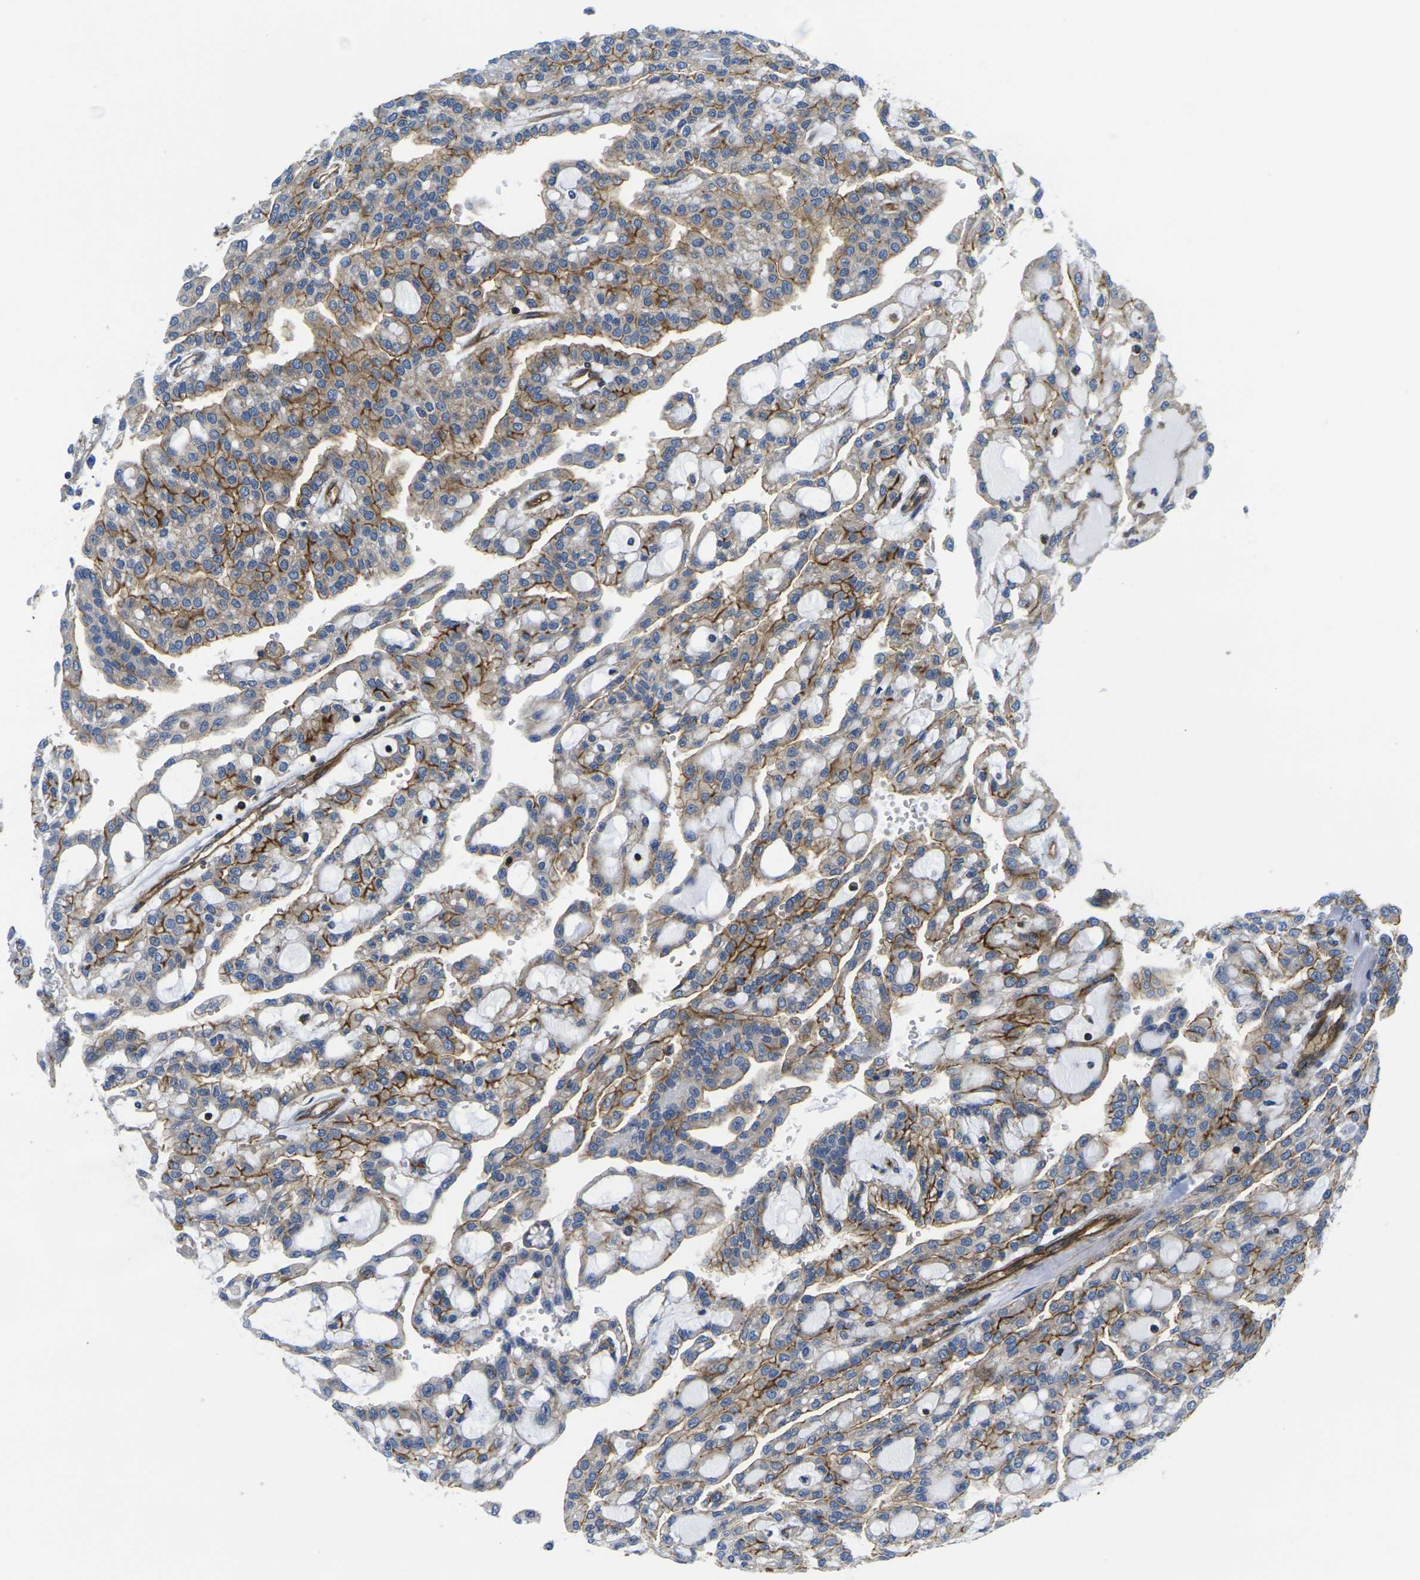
{"staining": {"intensity": "strong", "quantity": ">75%", "location": "cytoplasmic/membranous"}, "tissue": "renal cancer", "cell_type": "Tumor cells", "image_type": "cancer", "snomed": [{"axis": "morphology", "description": "Adenocarcinoma, NOS"}, {"axis": "topography", "description": "Kidney"}], "caption": "Renal cancer (adenocarcinoma) stained with a brown dye displays strong cytoplasmic/membranous positive positivity in about >75% of tumor cells.", "gene": "IQGAP1", "patient": {"sex": "male", "age": 63}}